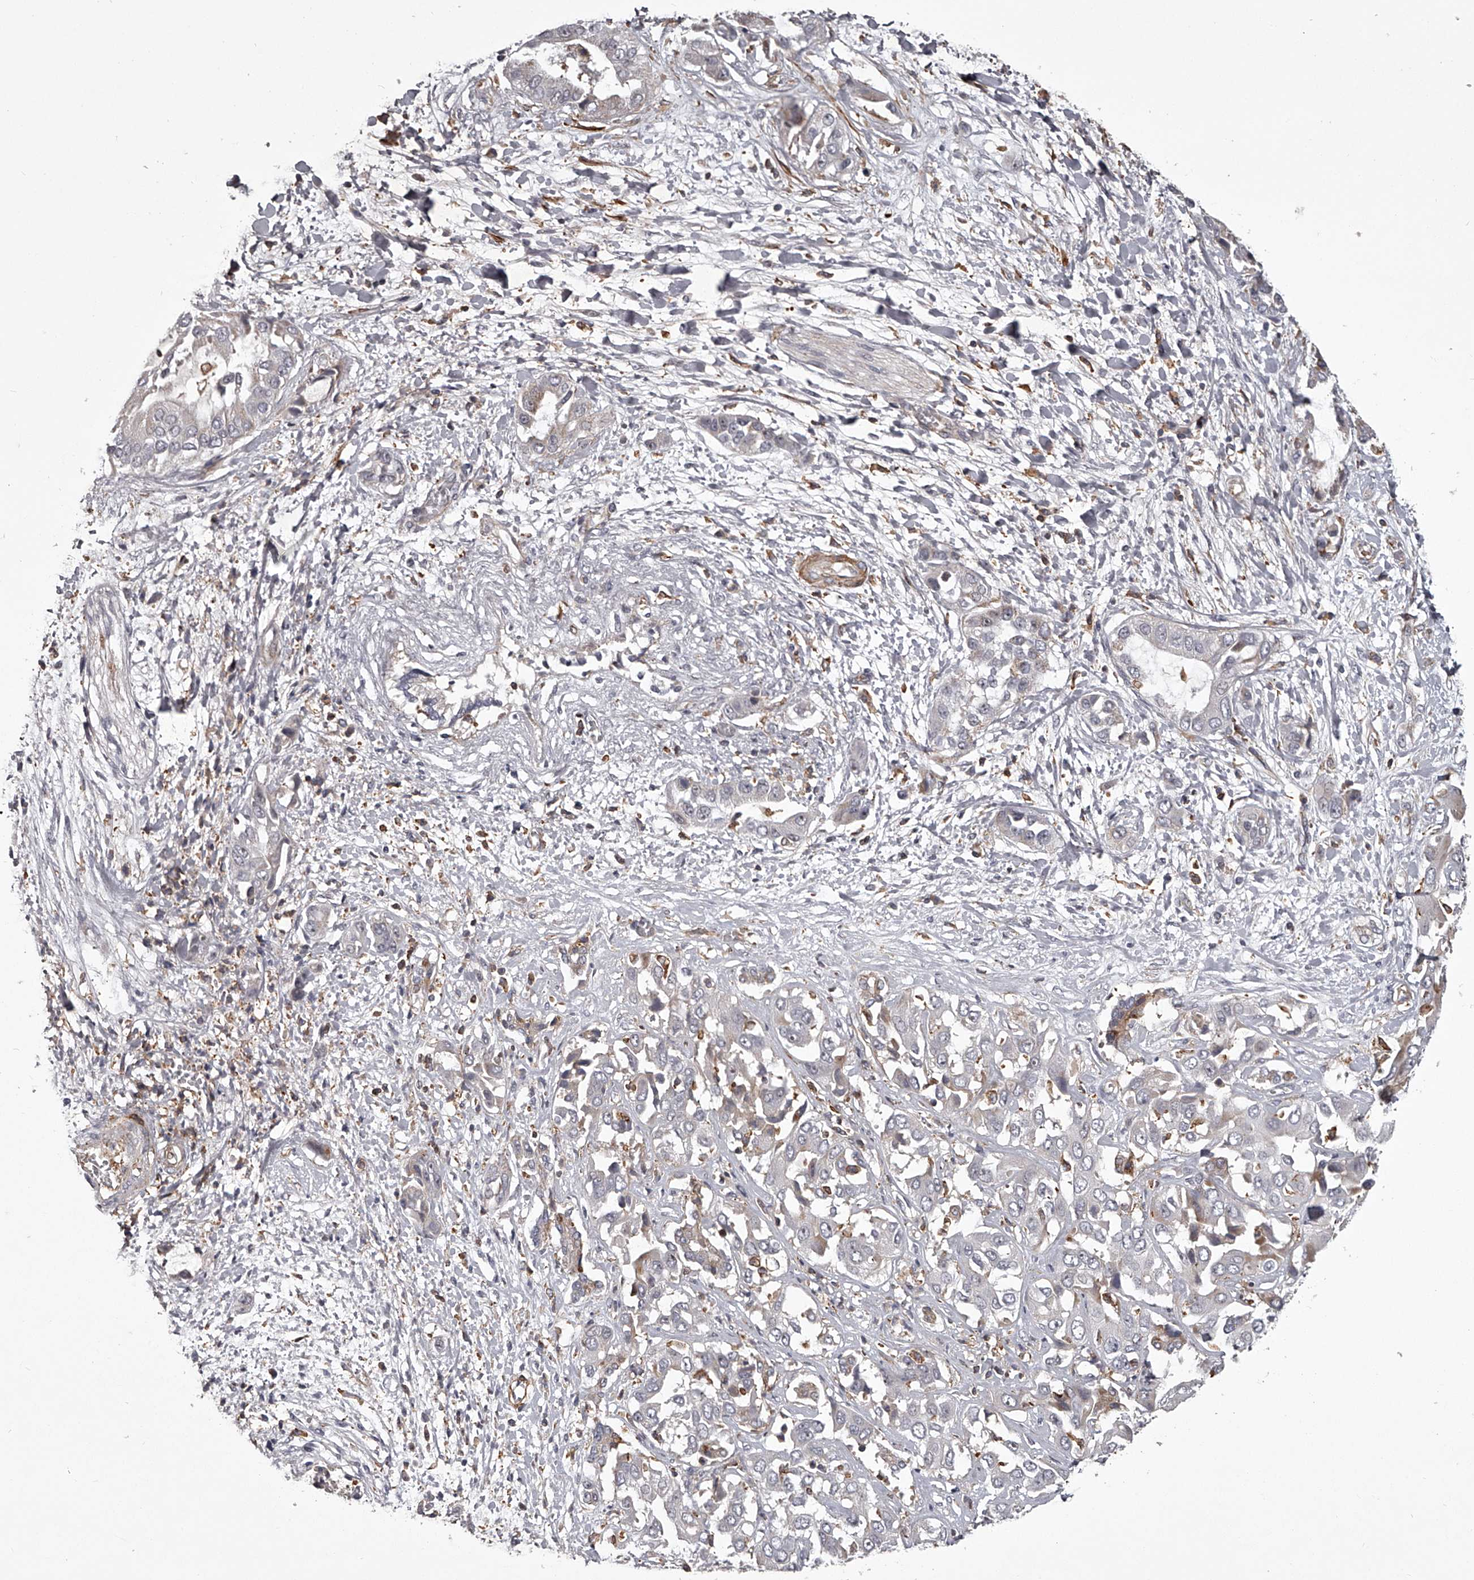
{"staining": {"intensity": "negative", "quantity": "none", "location": "none"}, "tissue": "liver cancer", "cell_type": "Tumor cells", "image_type": "cancer", "snomed": [{"axis": "morphology", "description": "Cholangiocarcinoma"}, {"axis": "topography", "description": "Liver"}], "caption": "Protein analysis of liver cancer (cholangiocarcinoma) exhibits no significant staining in tumor cells.", "gene": "RRP36", "patient": {"sex": "female", "age": 52}}